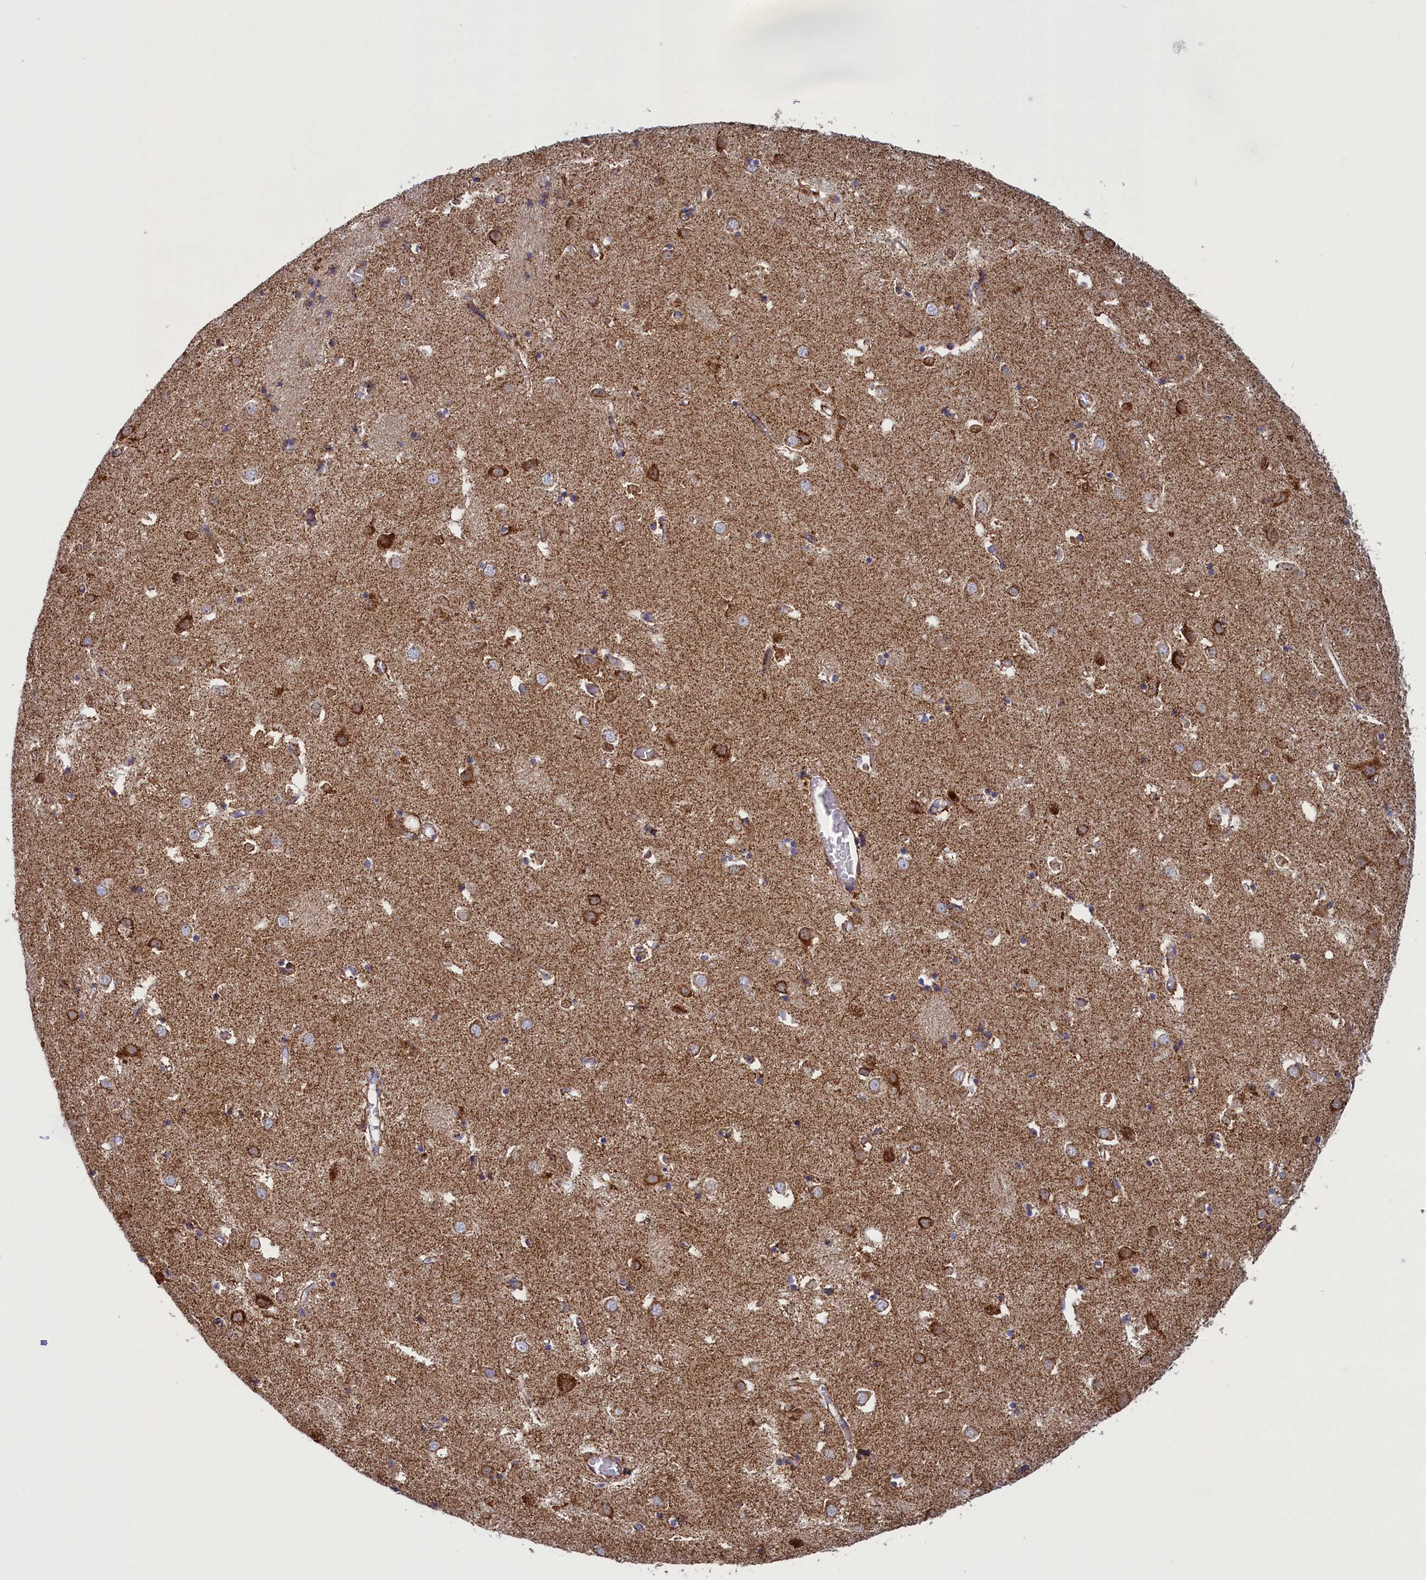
{"staining": {"intensity": "moderate", "quantity": "<25%", "location": "cytoplasmic/membranous"}, "tissue": "caudate", "cell_type": "Glial cells", "image_type": "normal", "snomed": [{"axis": "morphology", "description": "Normal tissue, NOS"}, {"axis": "topography", "description": "Lateral ventricle wall"}], "caption": "IHC photomicrograph of normal caudate: human caudate stained using immunohistochemistry (IHC) reveals low levels of moderate protein expression localized specifically in the cytoplasmic/membranous of glial cells, appearing as a cytoplasmic/membranous brown color.", "gene": "ISOC2", "patient": {"sex": "male", "age": 70}}